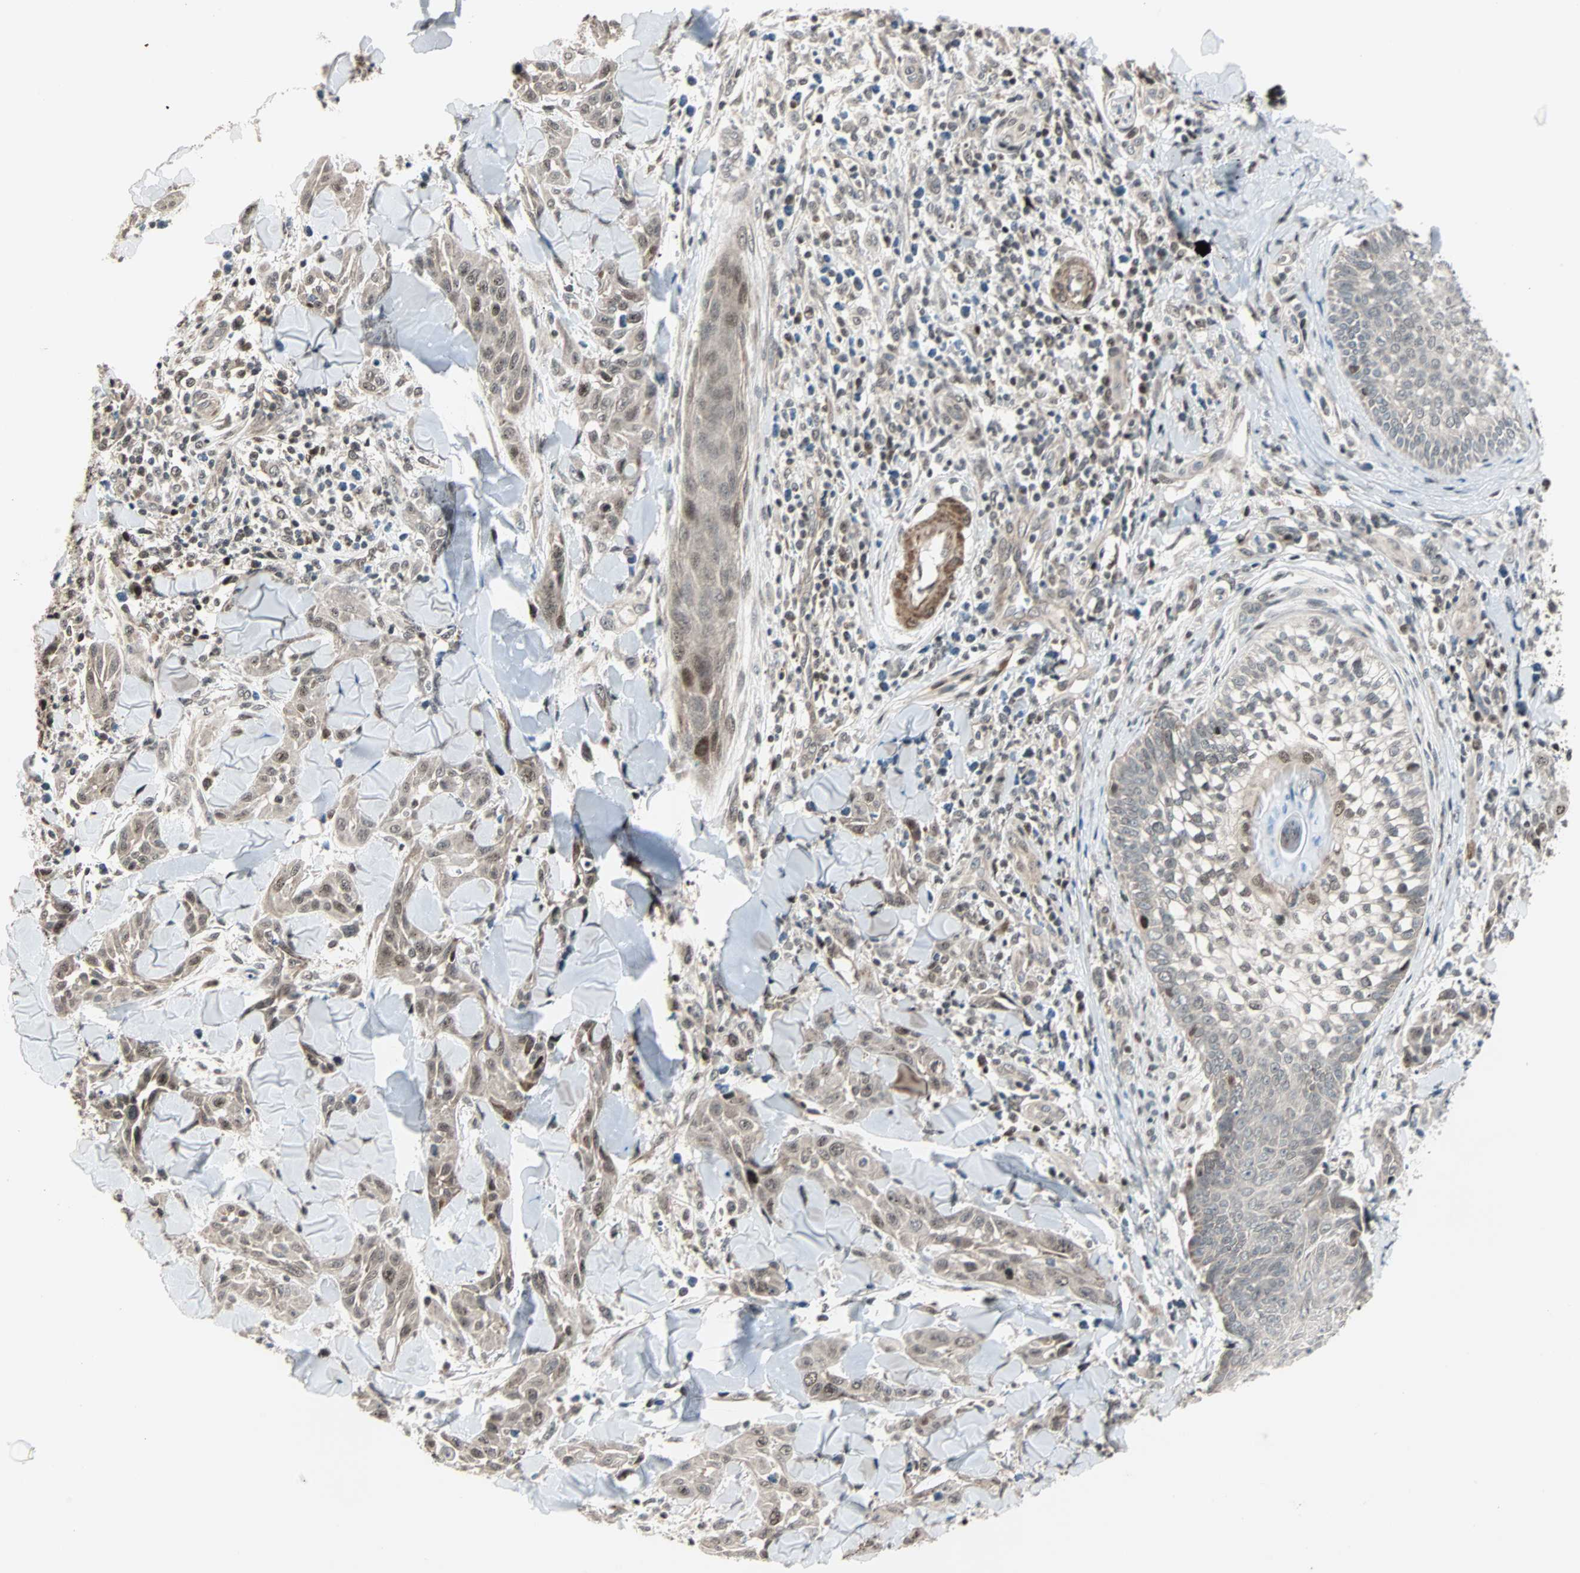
{"staining": {"intensity": "weak", "quantity": "25%-75%", "location": "cytoplasmic/membranous,nuclear"}, "tissue": "skin cancer", "cell_type": "Tumor cells", "image_type": "cancer", "snomed": [{"axis": "morphology", "description": "Squamous cell carcinoma, NOS"}, {"axis": "topography", "description": "Skin"}], "caption": "Brown immunohistochemical staining in skin cancer (squamous cell carcinoma) shows weak cytoplasmic/membranous and nuclear expression in approximately 25%-75% of tumor cells.", "gene": "CBX4", "patient": {"sex": "male", "age": 24}}